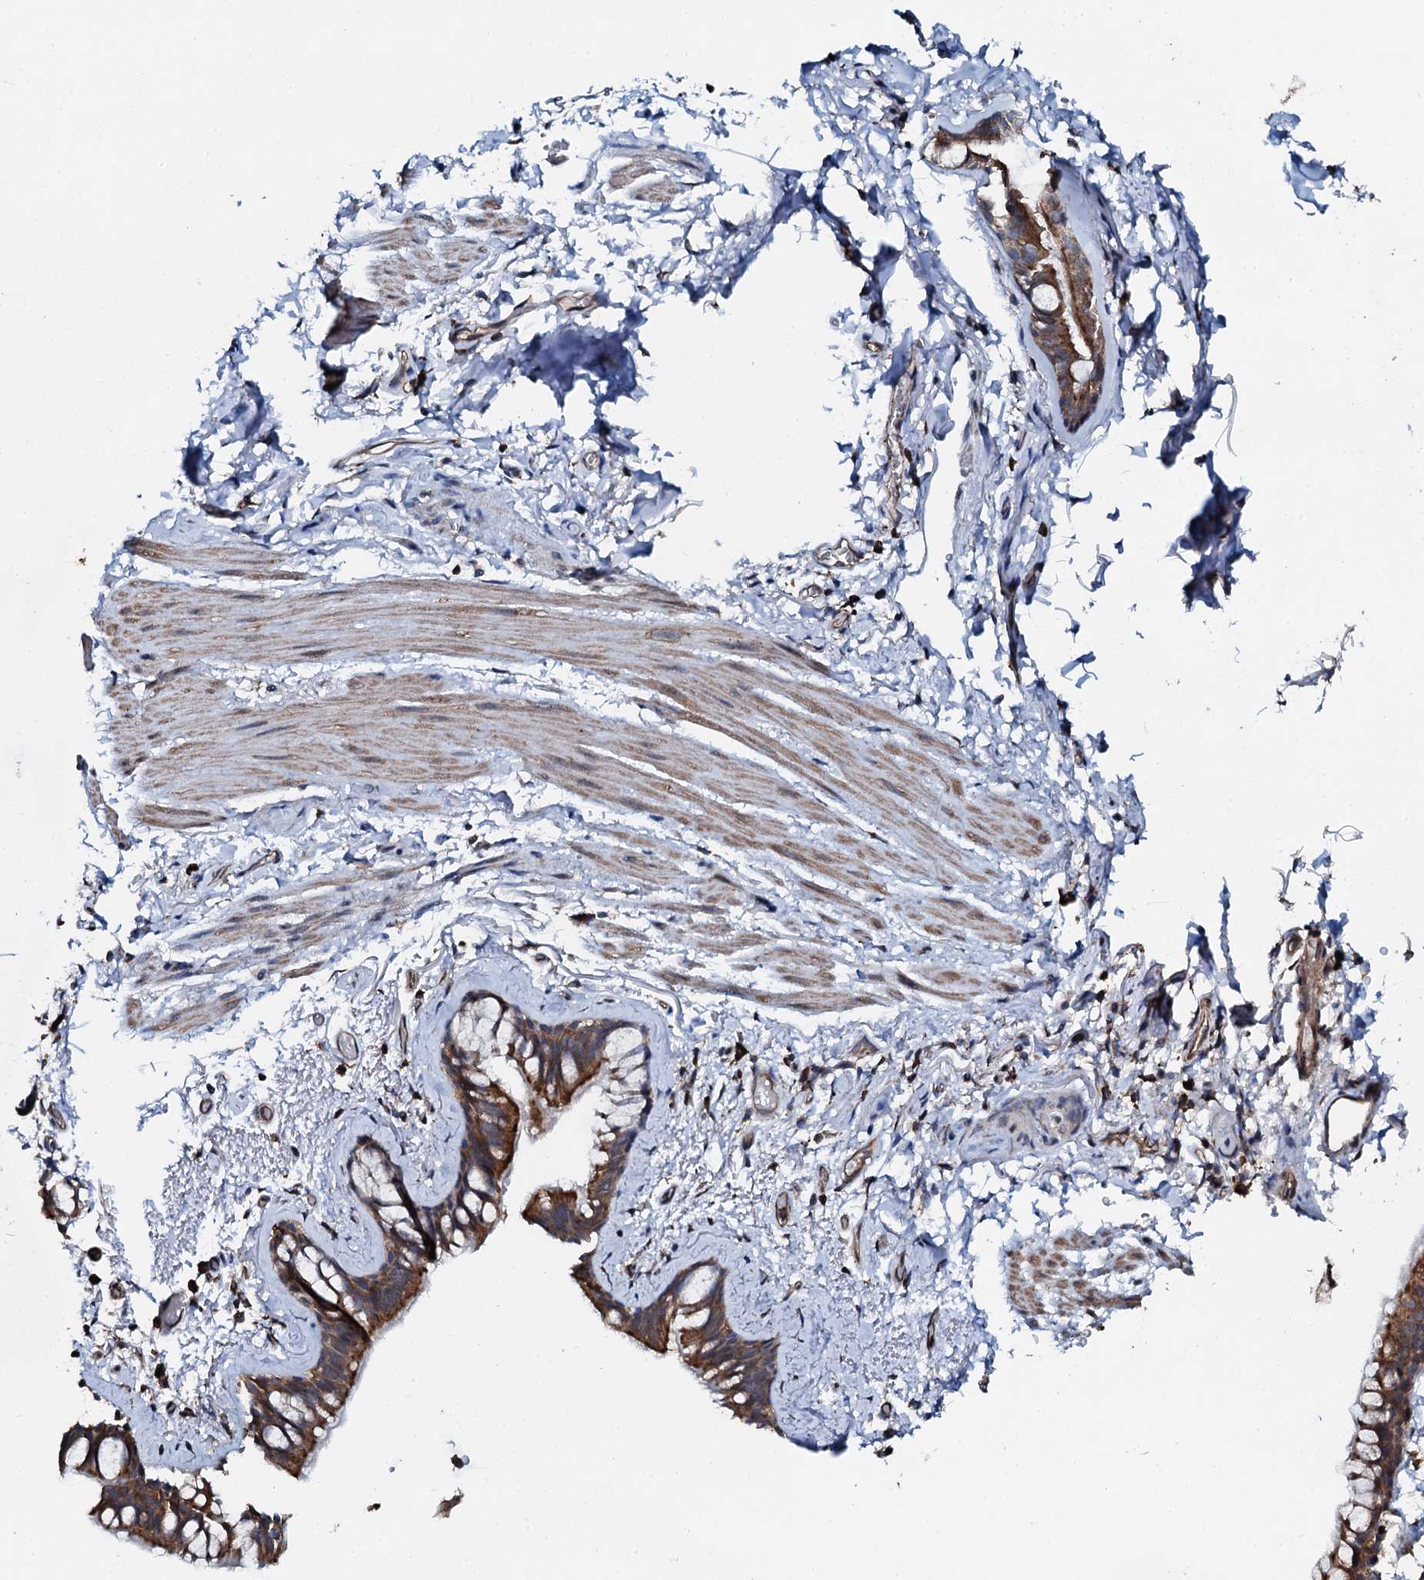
{"staining": {"intensity": "strong", "quantity": ">75%", "location": "cytoplasmic/membranous"}, "tissue": "bronchus", "cell_type": "Respiratory epithelial cells", "image_type": "normal", "snomed": [{"axis": "morphology", "description": "Normal tissue, NOS"}, {"axis": "topography", "description": "Cartilage tissue"}], "caption": "Bronchus stained with DAB IHC reveals high levels of strong cytoplasmic/membranous expression in about >75% of respiratory epithelial cells. (brown staining indicates protein expression, while blue staining denotes nuclei).", "gene": "EDC4", "patient": {"sex": "male", "age": 63}}